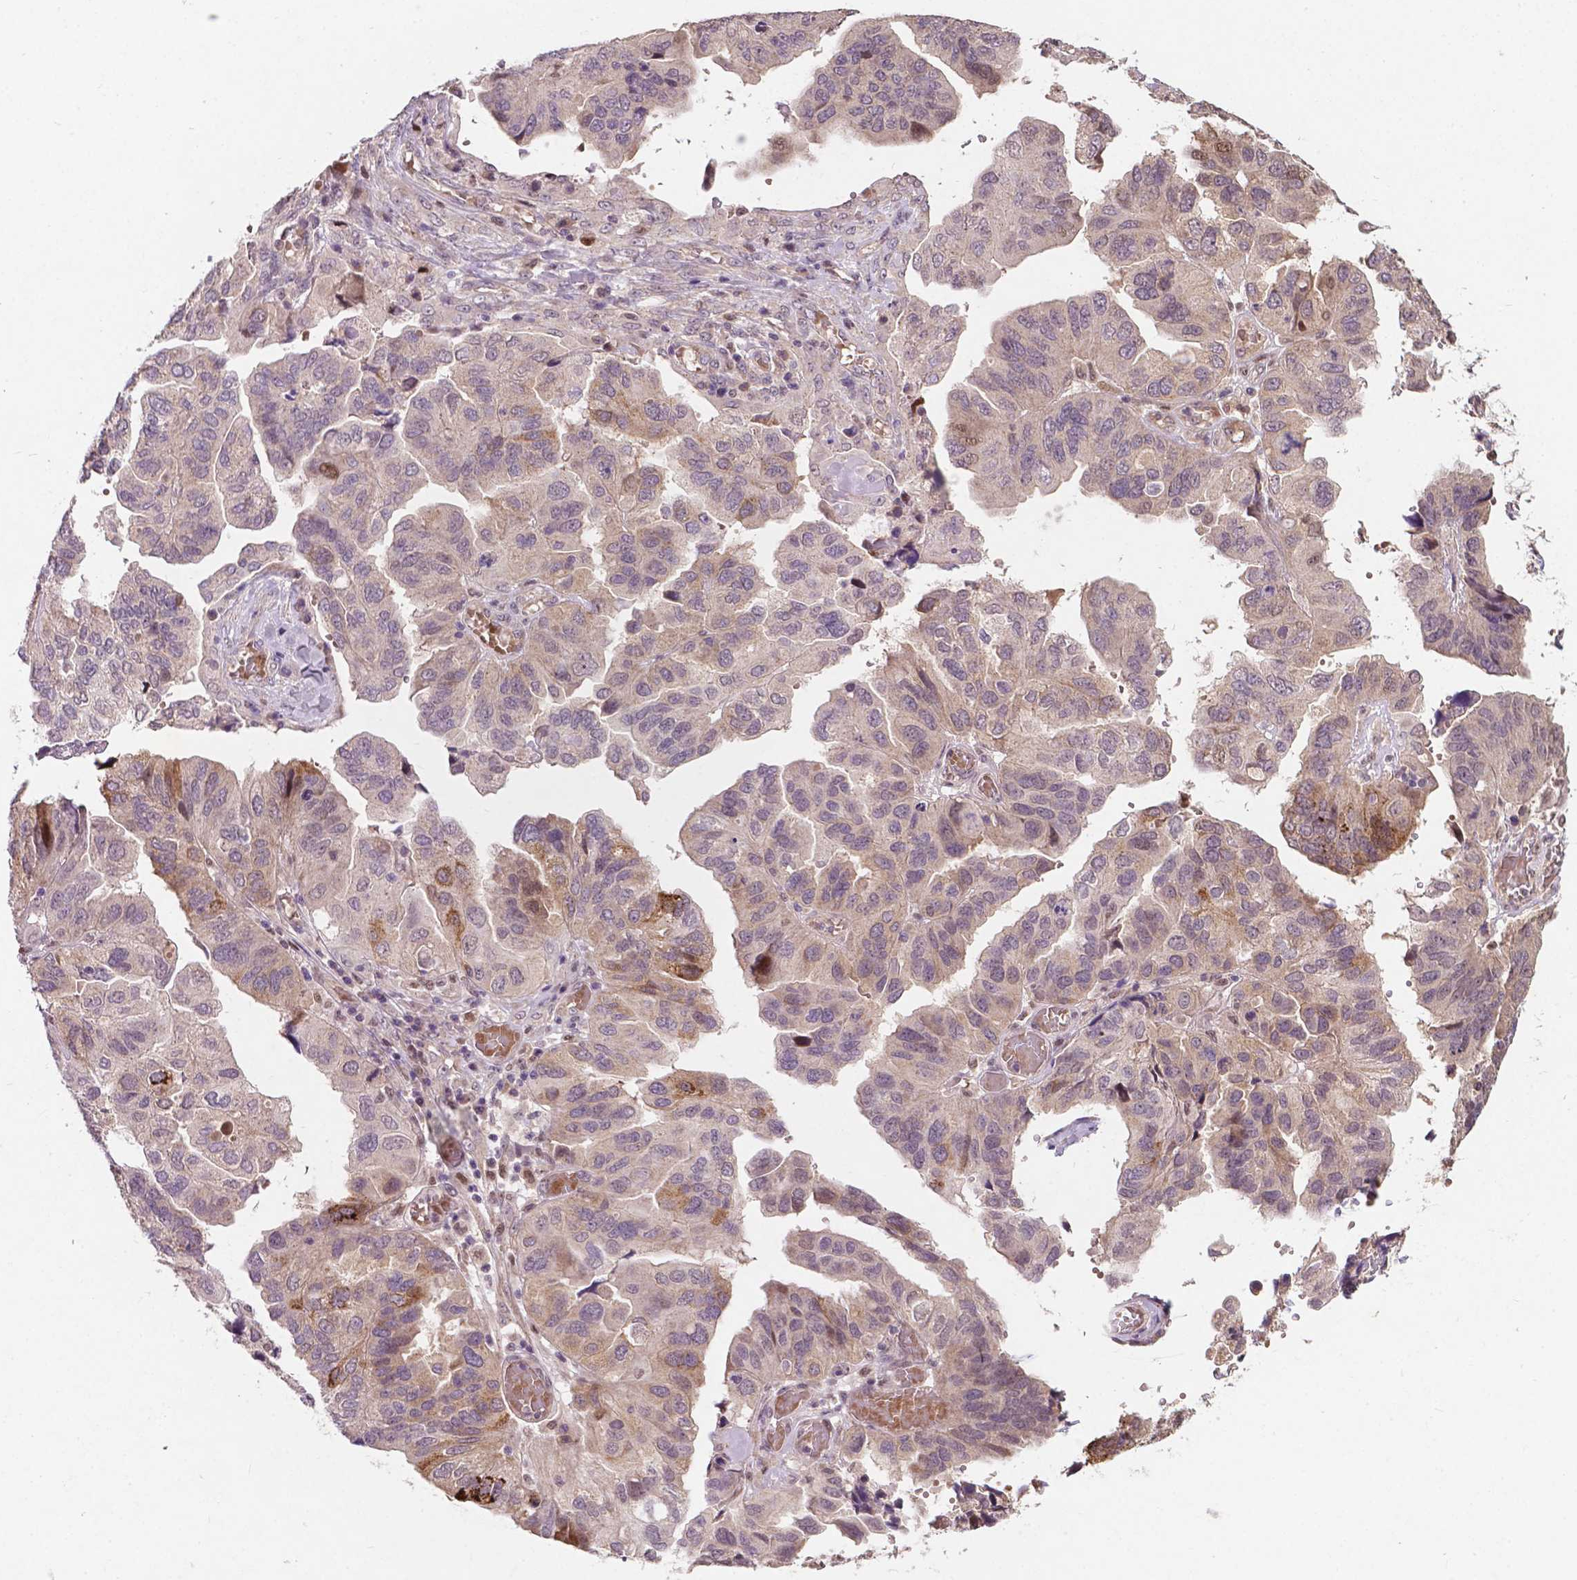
{"staining": {"intensity": "moderate", "quantity": "<25%", "location": "cytoplasmic/membranous"}, "tissue": "ovarian cancer", "cell_type": "Tumor cells", "image_type": "cancer", "snomed": [{"axis": "morphology", "description": "Cystadenocarcinoma, serous, NOS"}, {"axis": "topography", "description": "Ovary"}], "caption": "Immunohistochemical staining of ovarian serous cystadenocarcinoma reveals low levels of moderate cytoplasmic/membranous positivity in approximately <25% of tumor cells.", "gene": "DUSP16", "patient": {"sex": "female", "age": 79}}